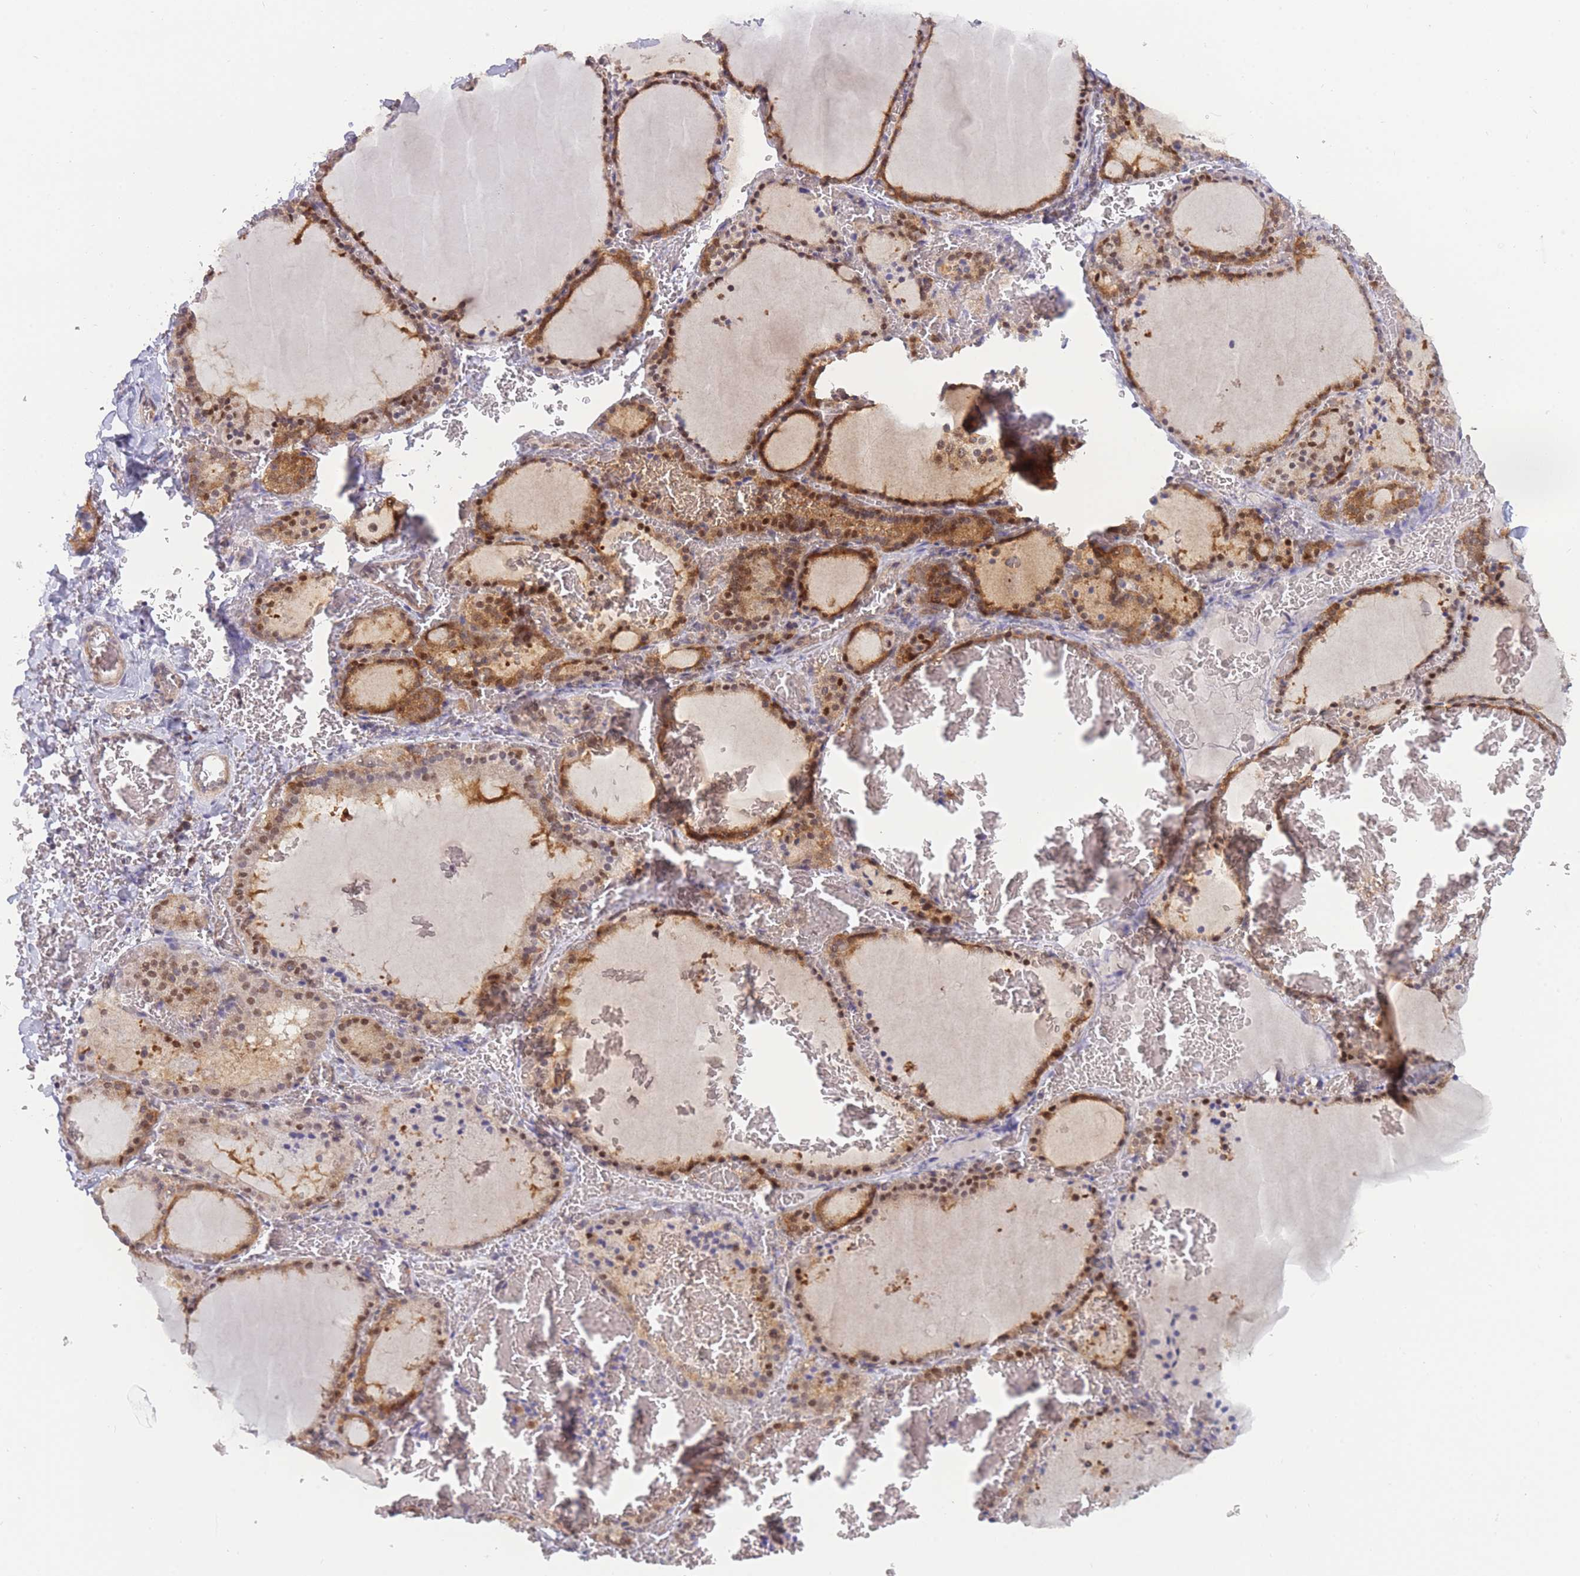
{"staining": {"intensity": "strong", "quantity": ">75%", "location": "cytoplasmic/membranous,nuclear"}, "tissue": "thyroid gland", "cell_type": "Glandular cells", "image_type": "normal", "snomed": [{"axis": "morphology", "description": "Normal tissue, NOS"}, {"axis": "topography", "description": "Thyroid gland"}], "caption": "A photomicrograph of thyroid gland stained for a protein shows strong cytoplasmic/membranous,nuclear brown staining in glandular cells.", "gene": "MRI1", "patient": {"sex": "female", "age": 39}}